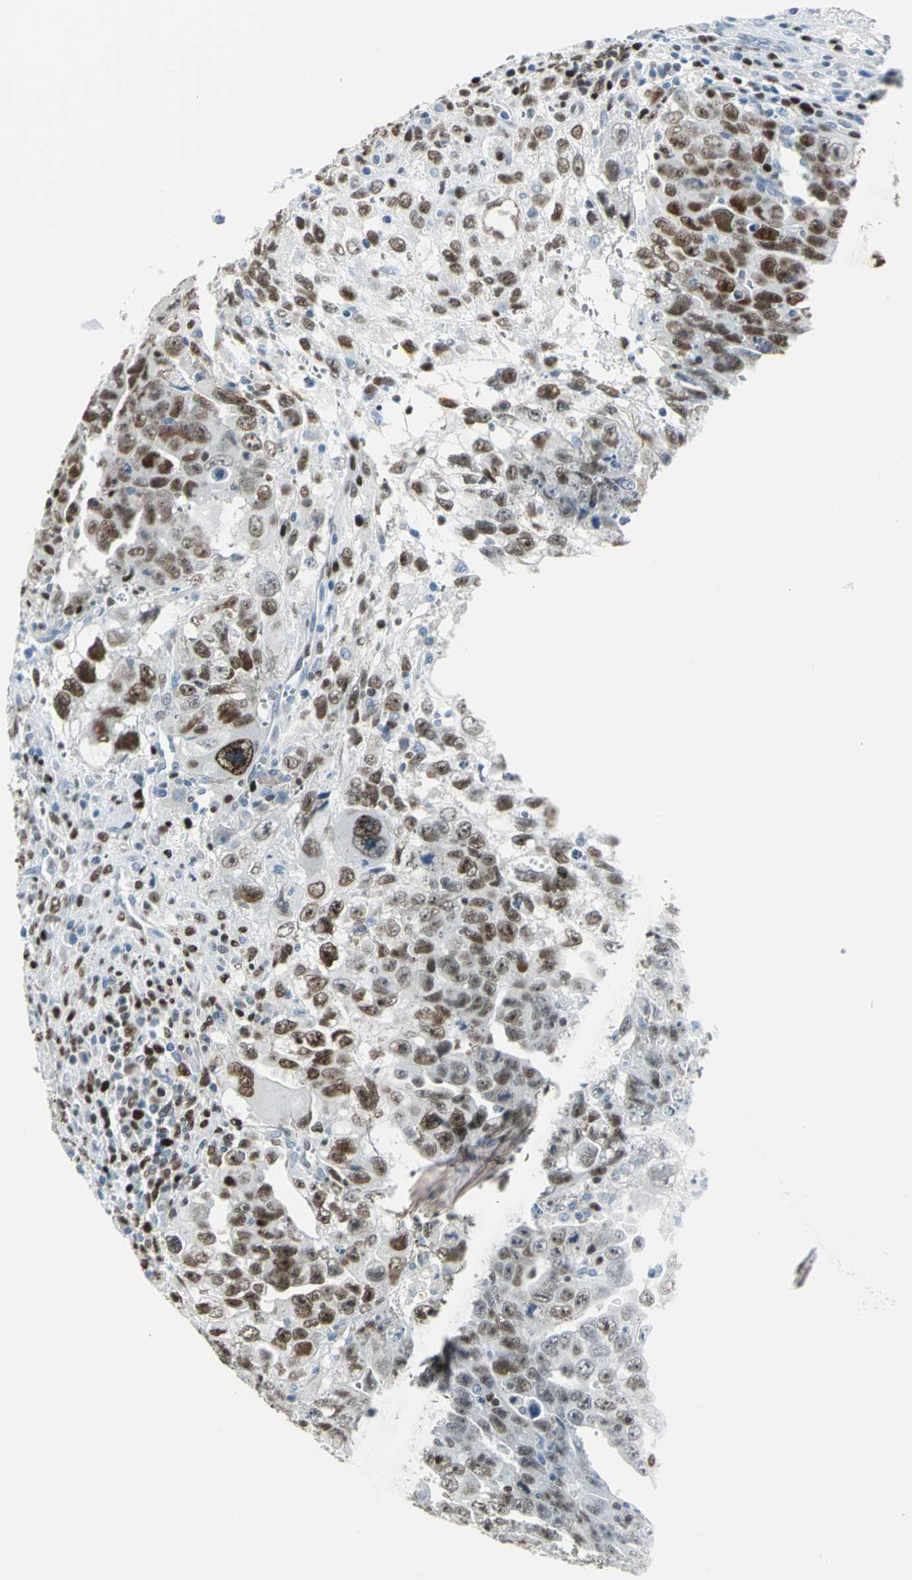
{"staining": {"intensity": "moderate", "quantity": ">75%", "location": "cytoplasmic/membranous"}, "tissue": "testis cancer", "cell_type": "Tumor cells", "image_type": "cancer", "snomed": [{"axis": "morphology", "description": "Carcinoma, Embryonal, NOS"}, {"axis": "topography", "description": "Testis"}], "caption": "A photomicrograph of human testis cancer stained for a protein displays moderate cytoplasmic/membranous brown staining in tumor cells. (DAB (3,3'-diaminobenzidine) = brown stain, brightfield microscopy at high magnification).", "gene": "MCM3", "patient": {"sex": "male", "age": 28}}